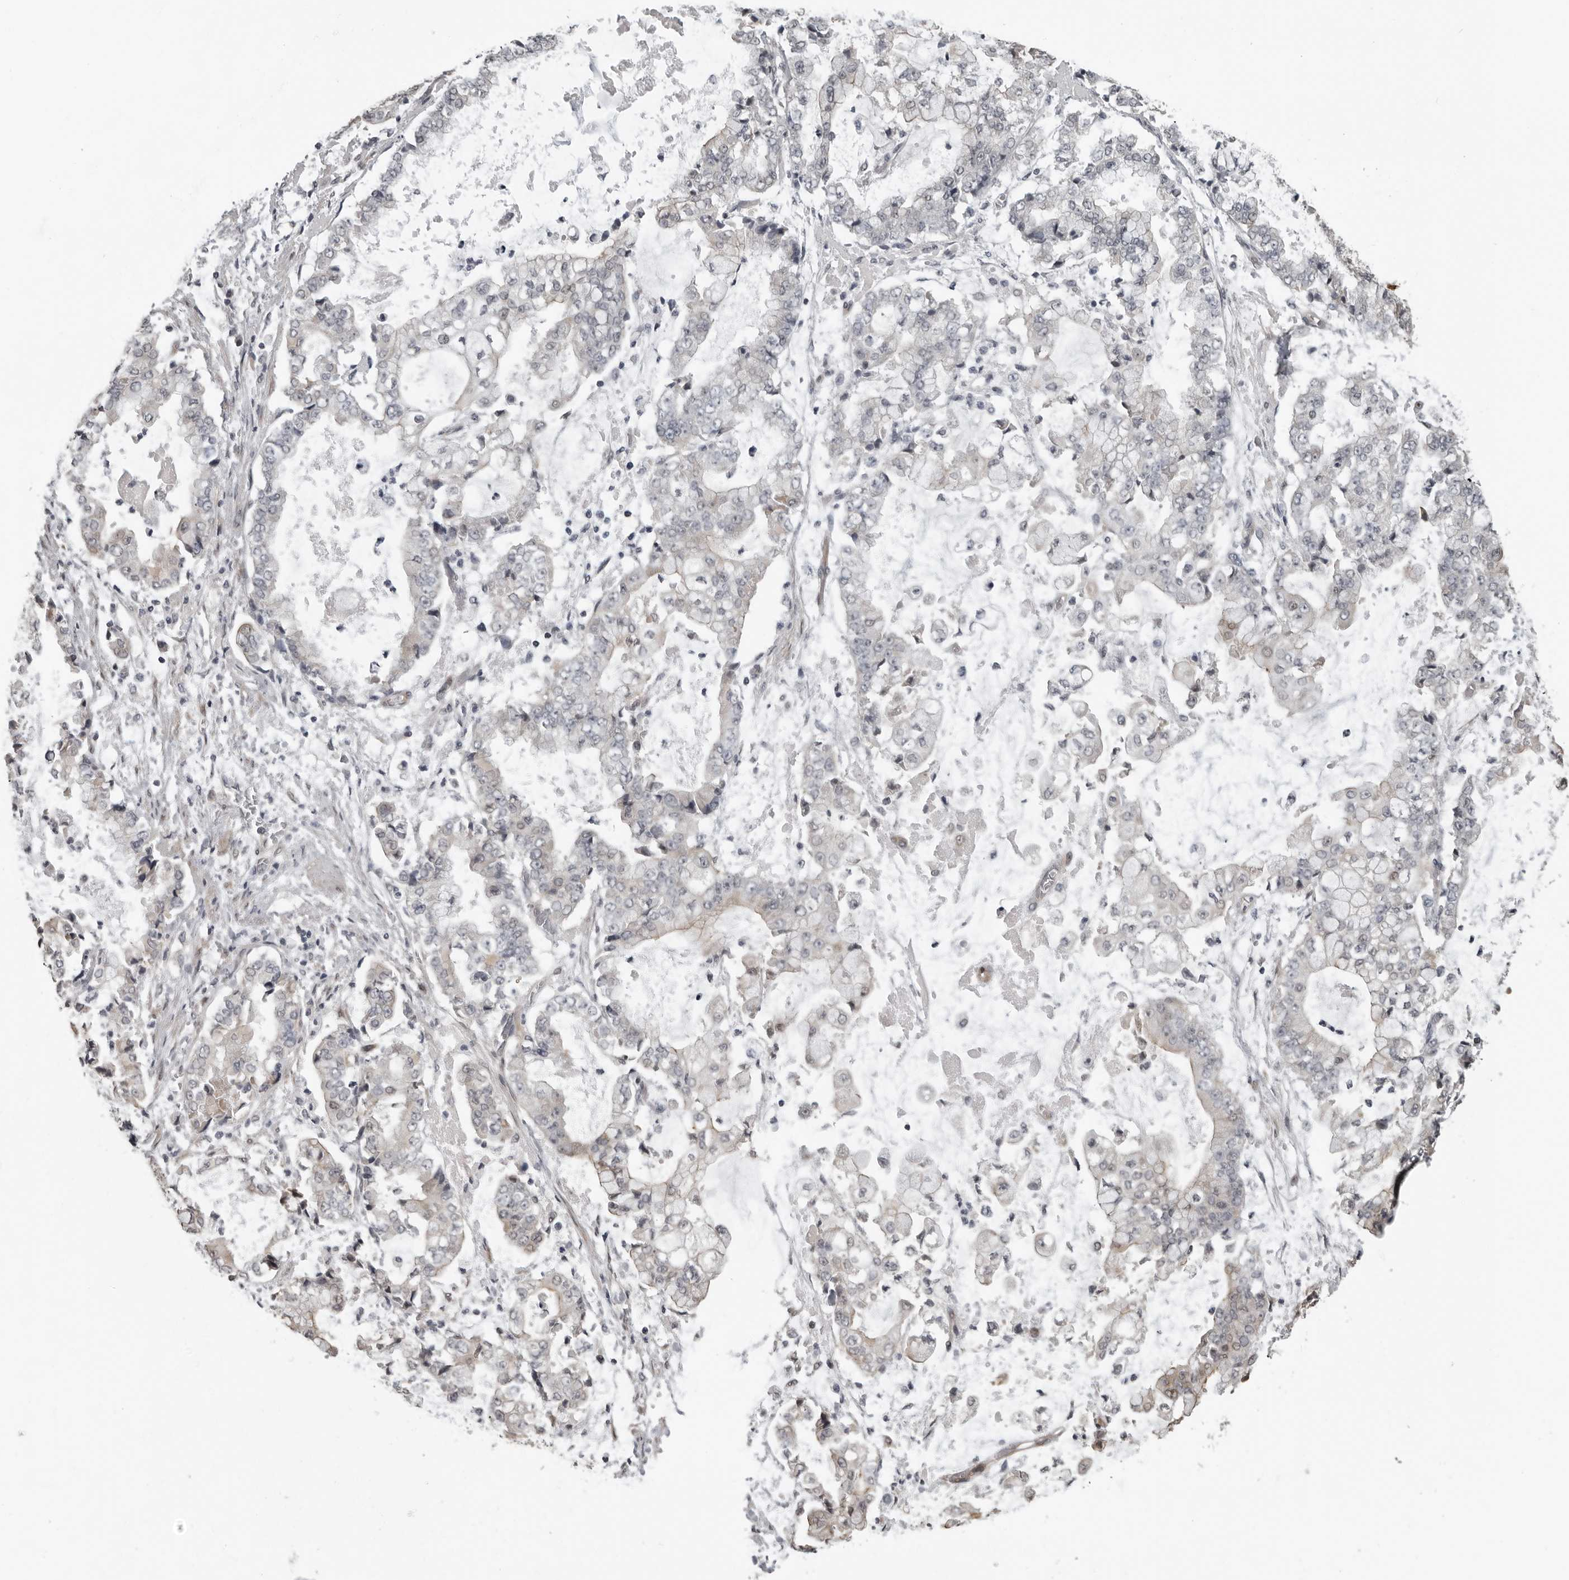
{"staining": {"intensity": "negative", "quantity": "none", "location": "none"}, "tissue": "stomach cancer", "cell_type": "Tumor cells", "image_type": "cancer", "snomed": [{"axis": "morphology", "description": "Adenocarcinoma, NOS"}, {"axis": "topography", "description": "Stomach"}], "caption": "DAB (3,3'-diaminobenzidine) immunohistochemical staining of human stomach cancer exhibits no significant positivity in tumor cells.", "gene": "PRRX2", "patient": {"sex": "male", "age": 76}}